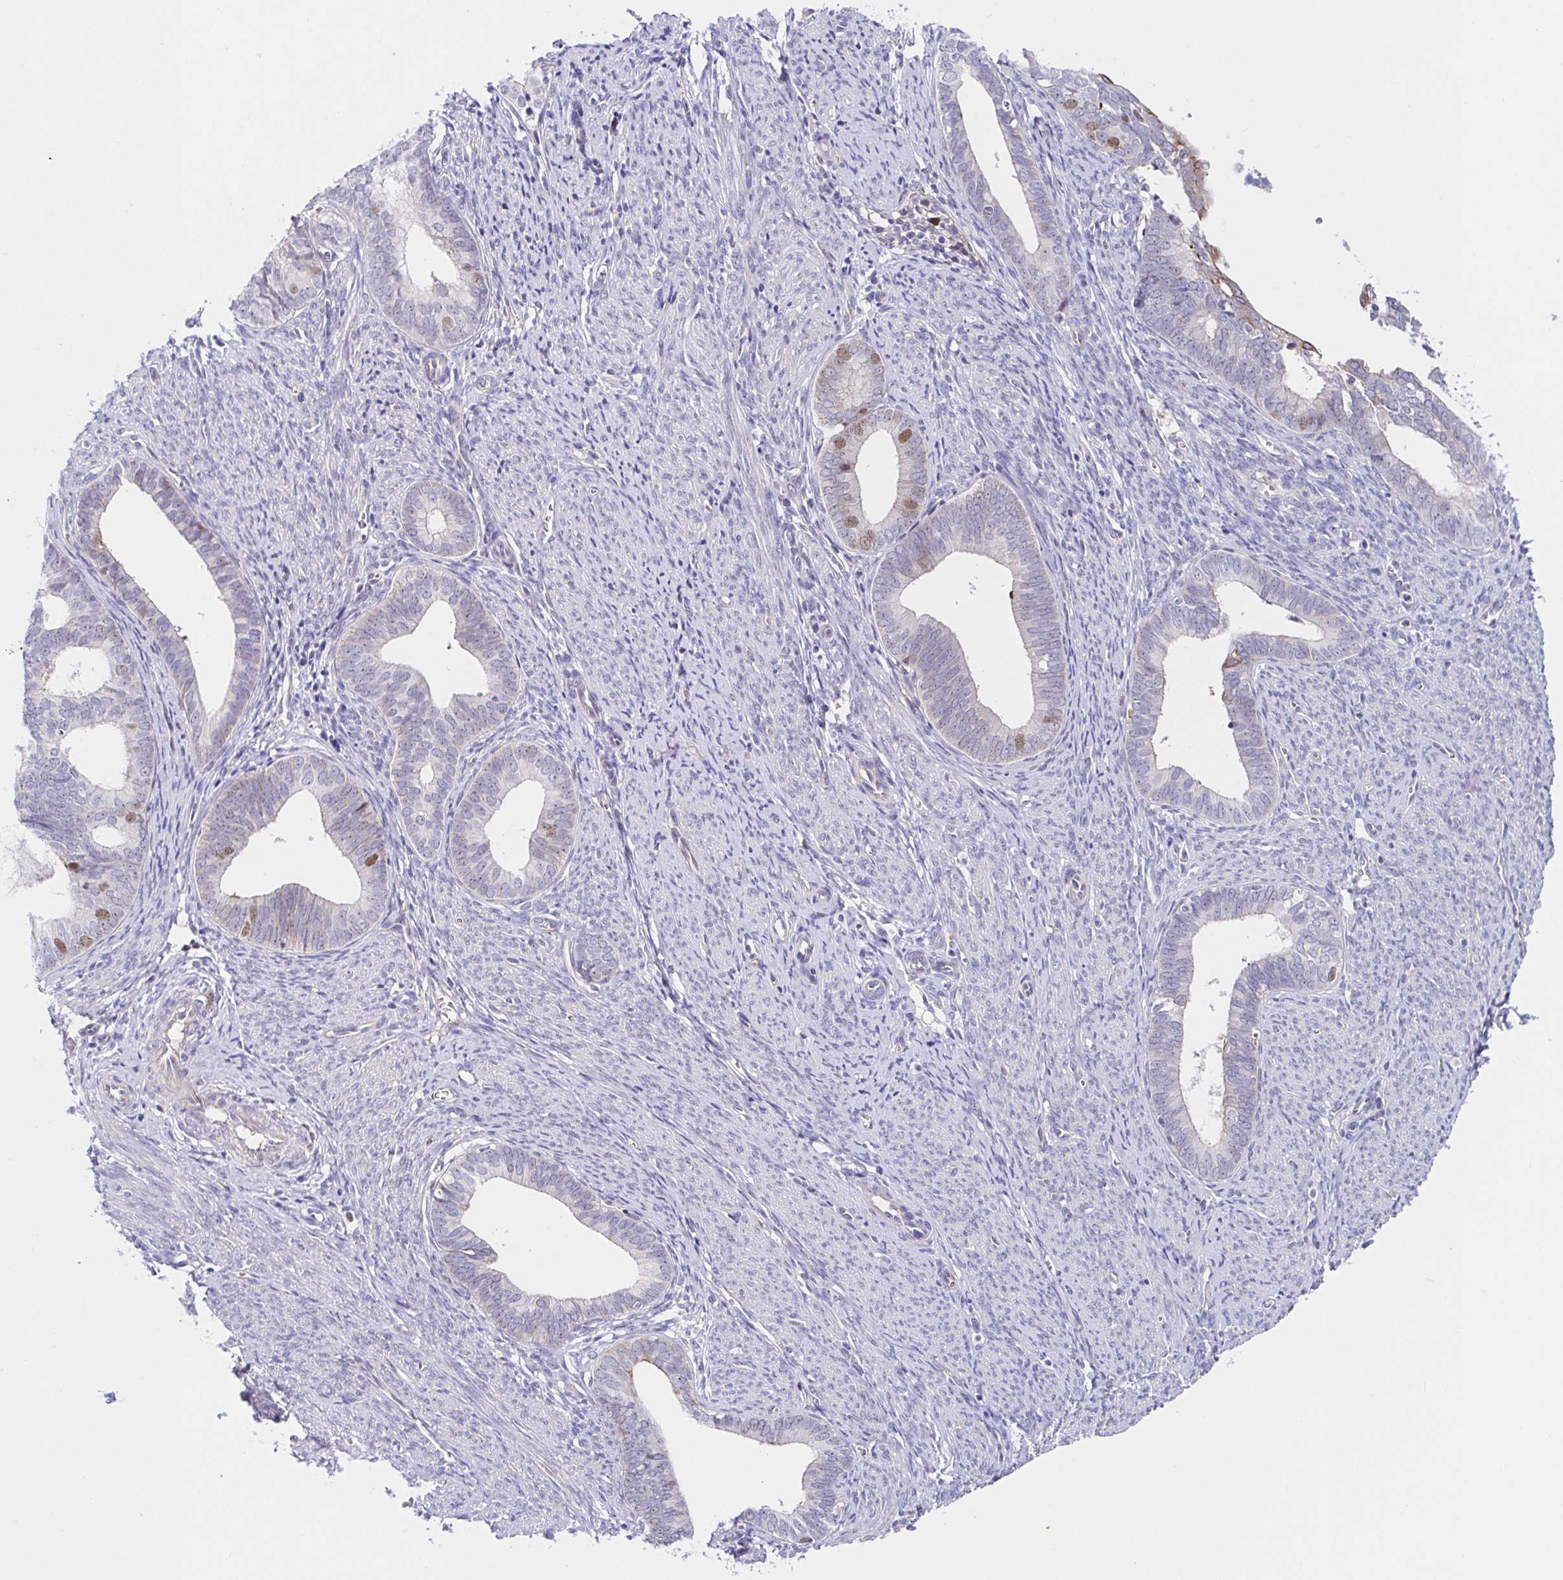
{"staining": {"intensity": "moderate", "quantity": "<25%", "location": "nuclear"}, "tissue": "endometrial cancer", "cell_type": "Tumor cells", "image_type": "cancer", "snomed": [{"axis": "morphology", "description": "Adenocarcinoma, NOS"}, {"axis": "topography", "description": "Endometrium"}], "caption": "Immunohistochemistry (IHC) (DAB) staining of endometrial cancer (adenocarcinoma) reveals moderate nuclear protein staining in approximately <25% of tumor cells. (Brightfield microscopy of DAB IHC at high magnification).", "gene": "TIMELESS", "patient": {"sex": "female", "age": 75}}